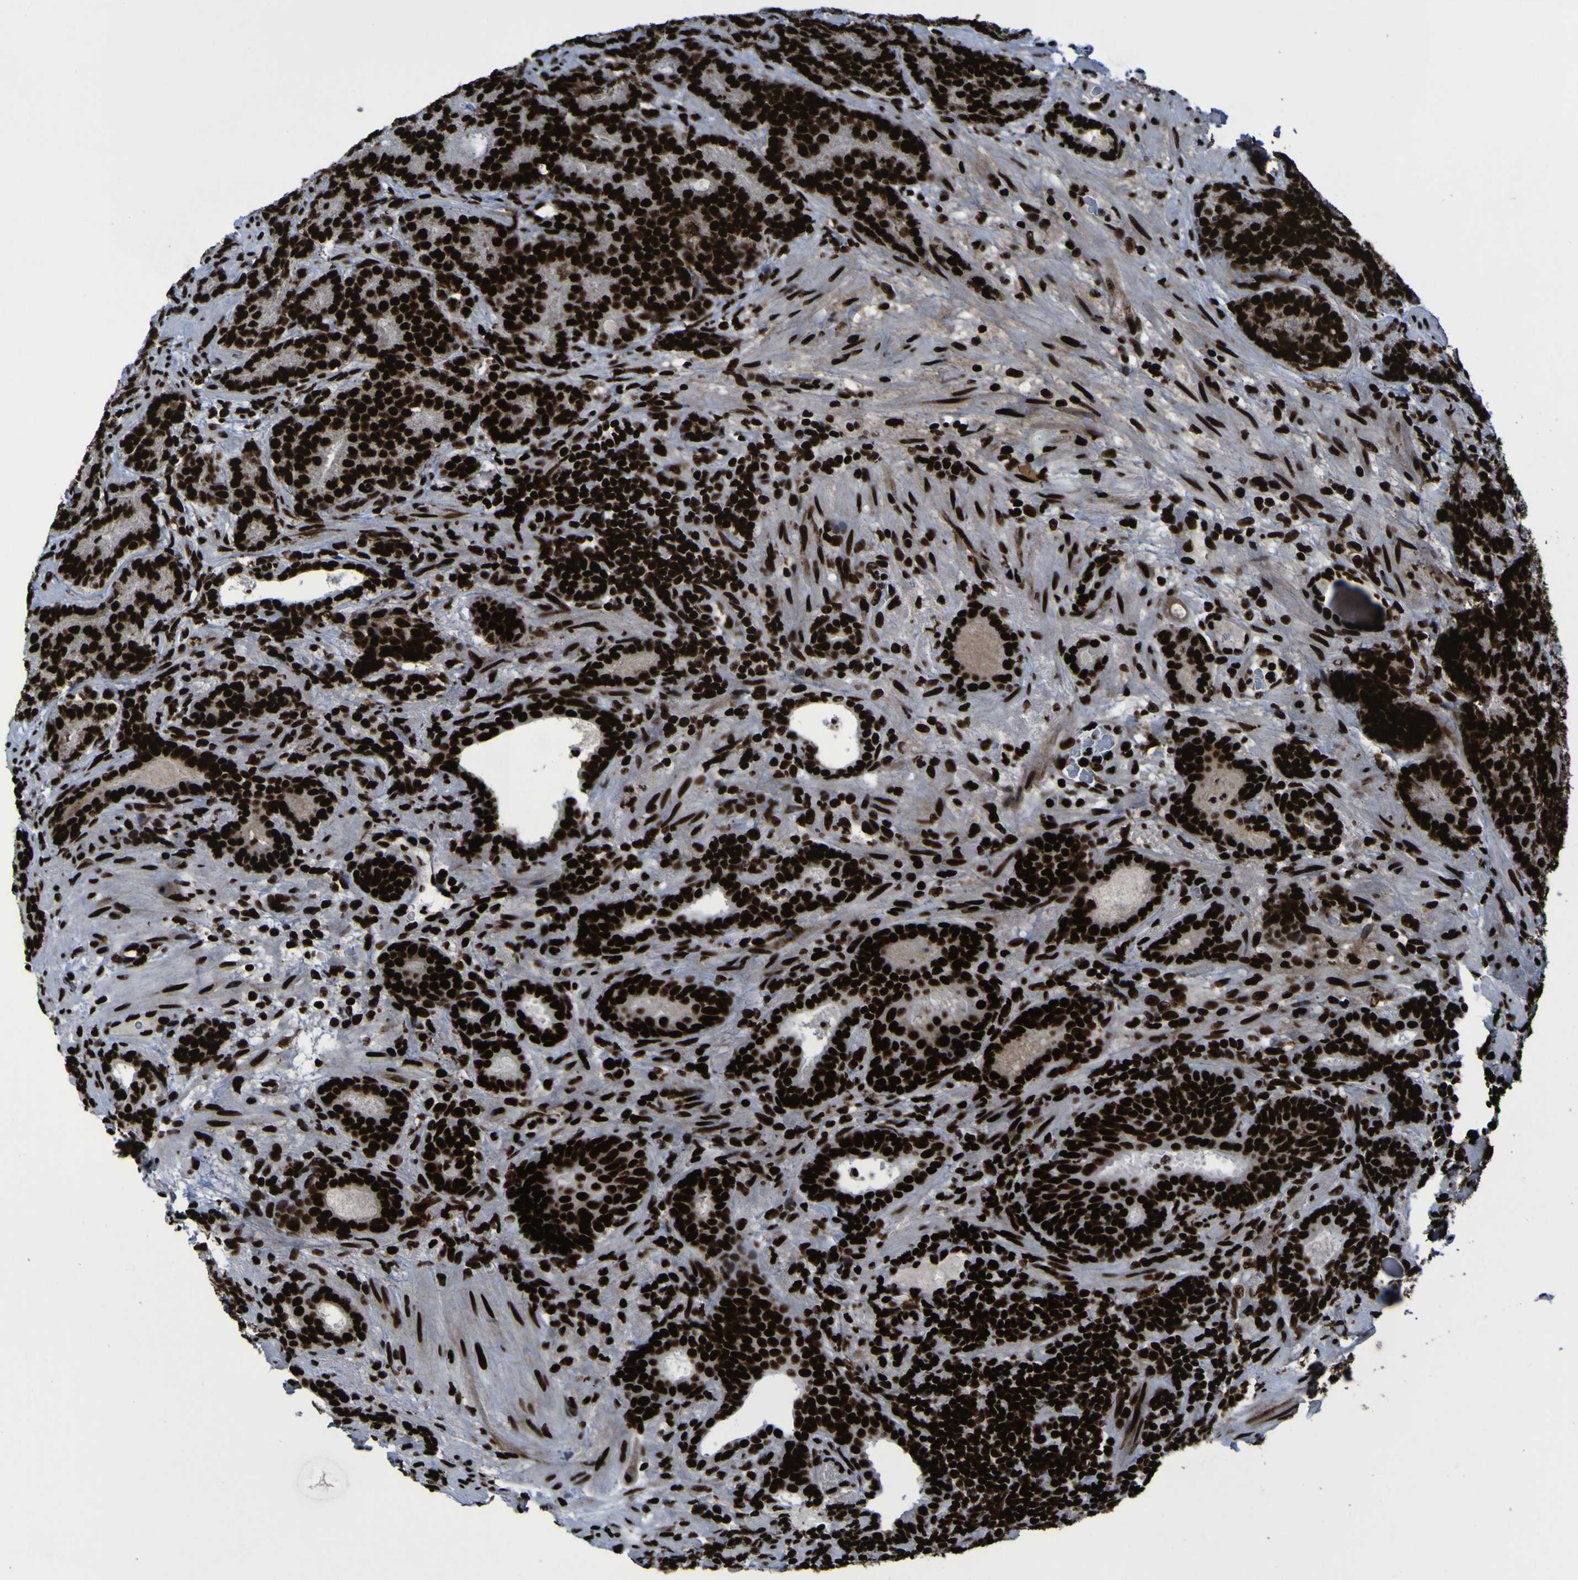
{"staining": {"intensity": "strong", "quantity": ">75%", "location": "nuclear"}, "tissue": "prostate cancer", "cell_type": "Tumor cells", "image_type": "cancer", "snomed": [{"axis": "morphology", "description": "Adenocarcinoma, High grade"}, {"axis": "topography", "description": "Prostate"}], "caption": "Immunohistochemical staining of prostate cancer (adenocarcinoma (high-grade)) demonstrates high levels of strong nuclear expression in about >75% of tumor cells.", "gene": "NPM1", "patient": {"sex": "male", "age": 61}}